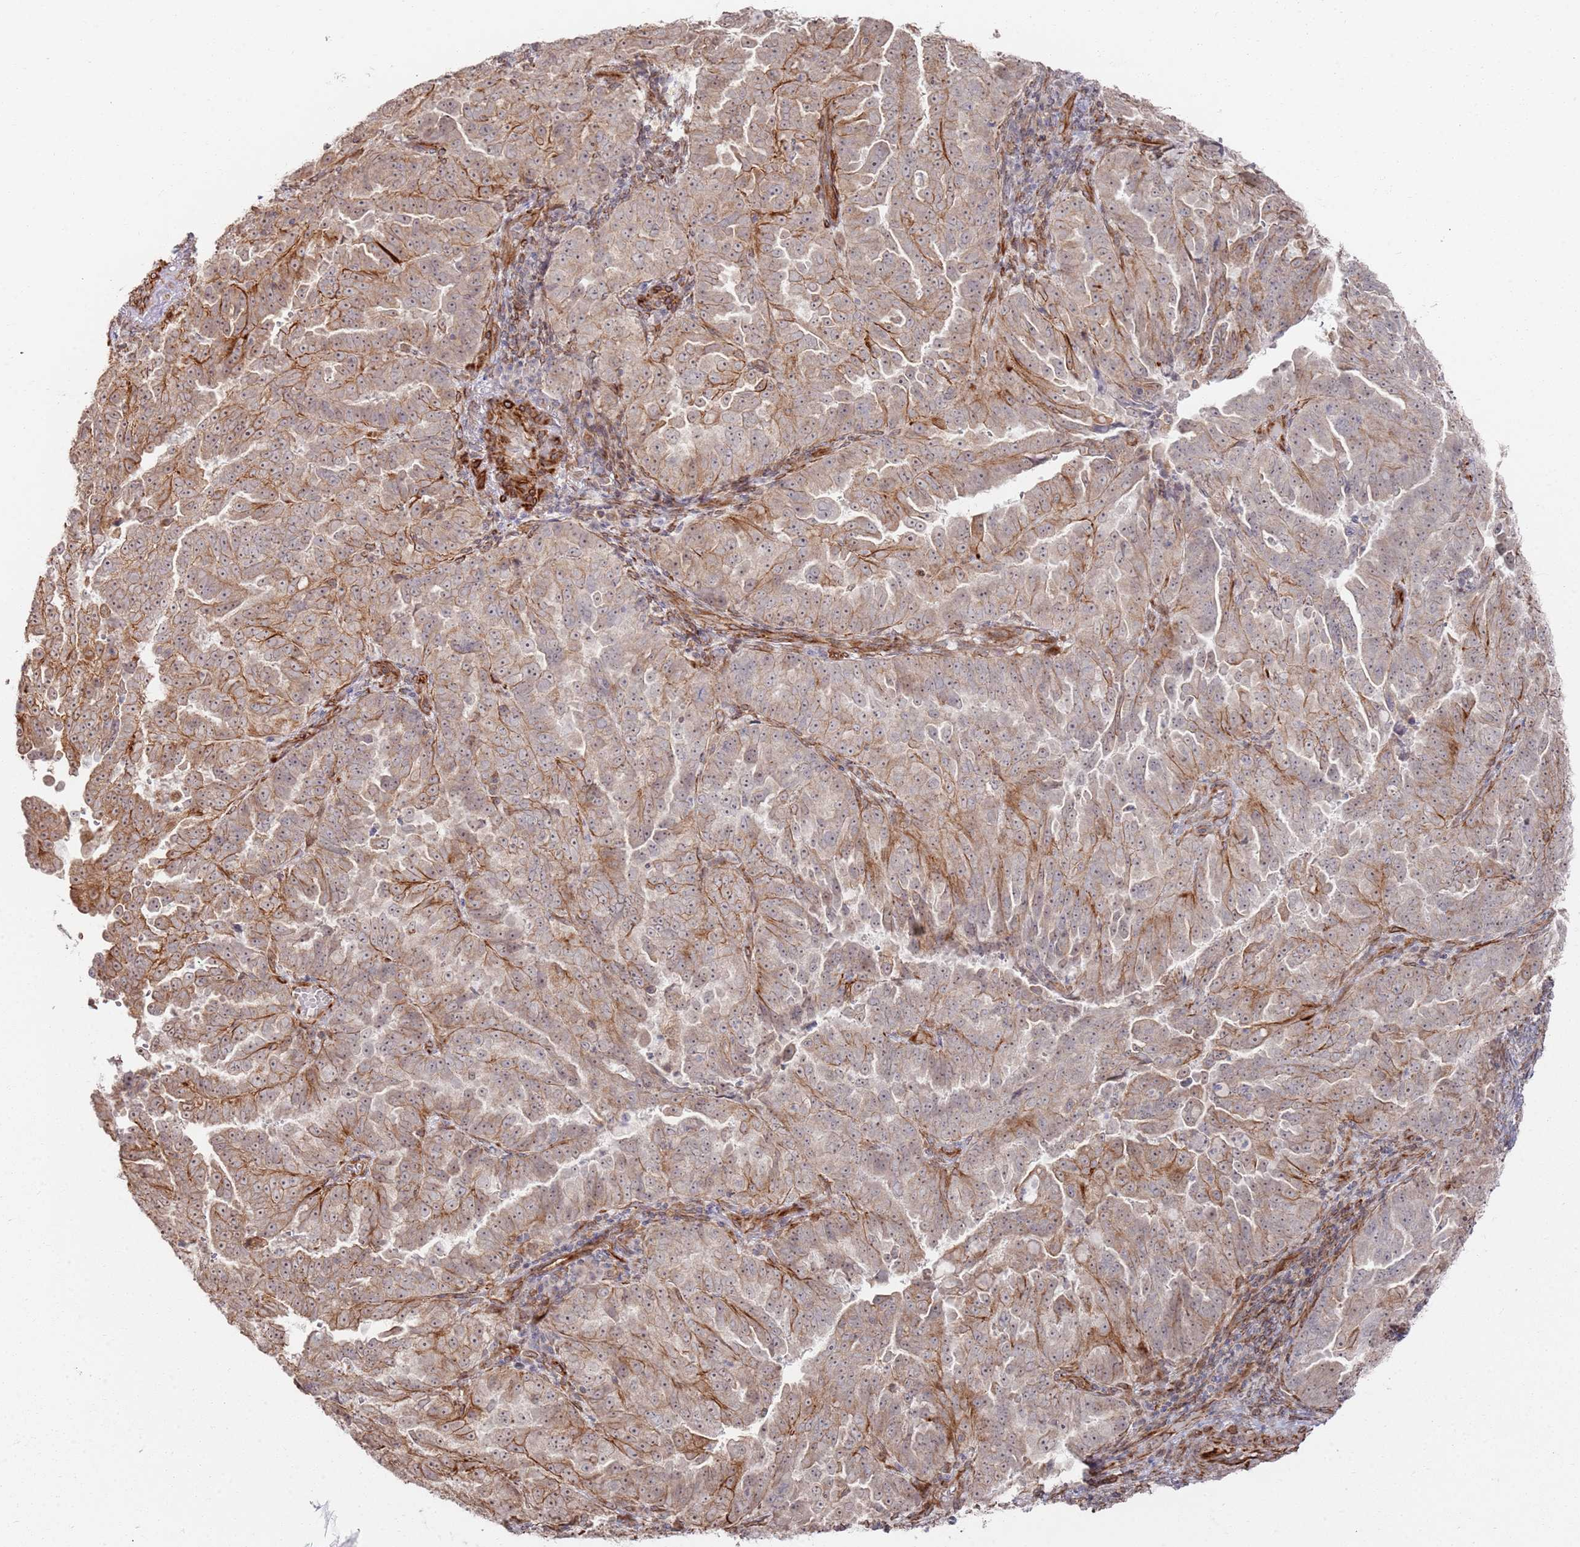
{"staining": {"intensity": "weak", "quantity": ">75%", "location": "cytoplasmic/membranous,nuclear"}, "tissue": "endometrial cancer", "cell_type": "Tumor cells", "image_type": "cancer", "snomed": [{"axis": "morphology", "description": "Adenocarcinoma, NOS"}, {"axis": "topography", "description": "Endometrium"}], "caption": "Tumor cells reveal low levels of weak cytoplasmic/membranous and nuclear positivity in approximately >75% of cells in adenocarcinoma (endometrial).", "gene": "PHF21A", "patient": {"sex": "female", "age": 65}}